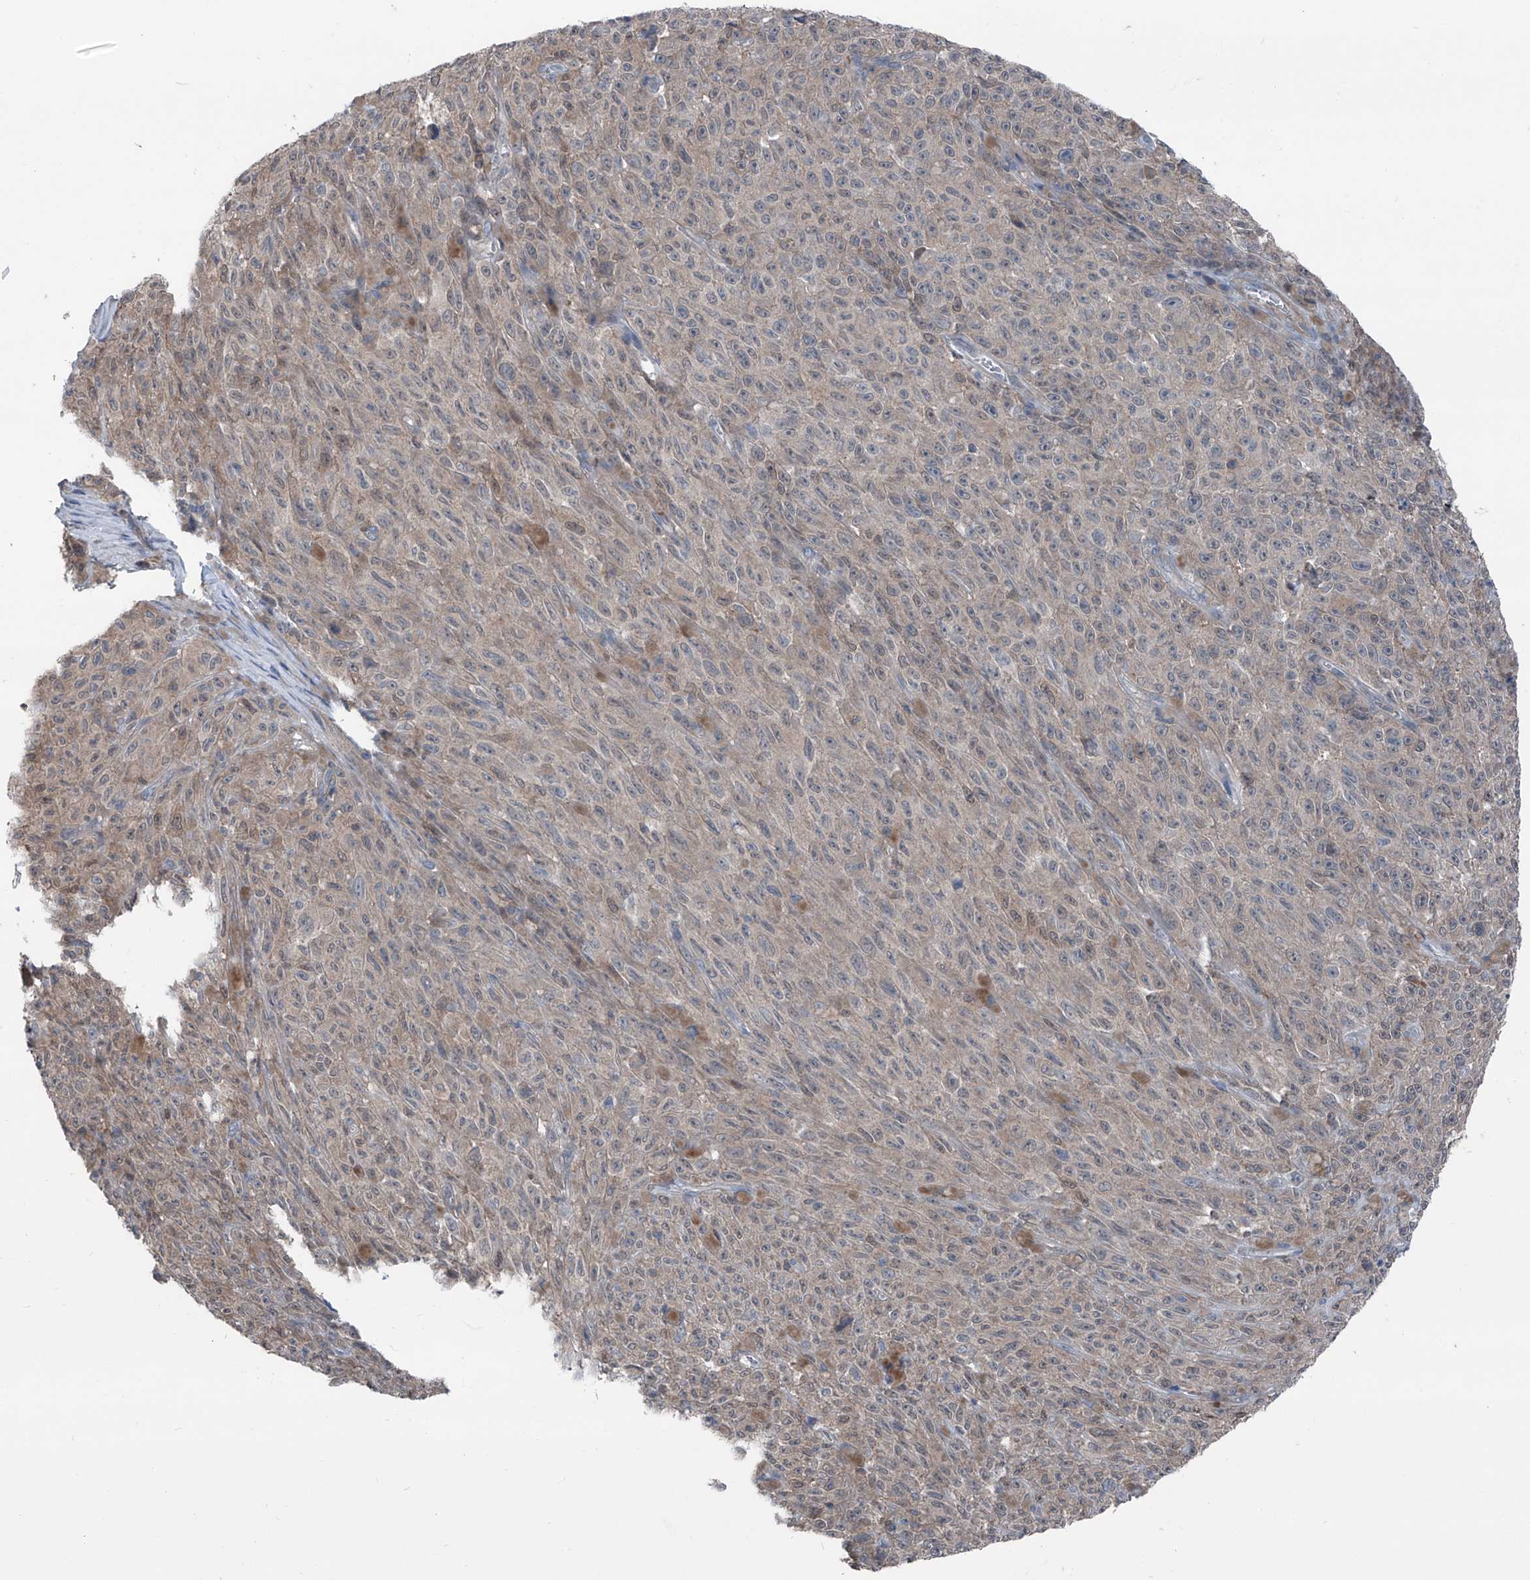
{"staining": {"intensity": "weak", "quantity": ">75%", "location": "cytoplasmic/membranous"}, "tissue": "melanoma", "cell_type": "Tumor cells", "image_type": "cancer", "snomed": [{"axis": "morphology", "description": "Malignant melanoma, NOS"}, {"axis": "topography", "description": "Skin"}], "caption": "There is low levels of weak cytoplasmic/membranous staining in tumor cells of malignant melanoma, as demonstrated by immunohistochemical staining (brown color).", "gene": "HSPB11", "patient": {"sex": "female", "age": 82}}